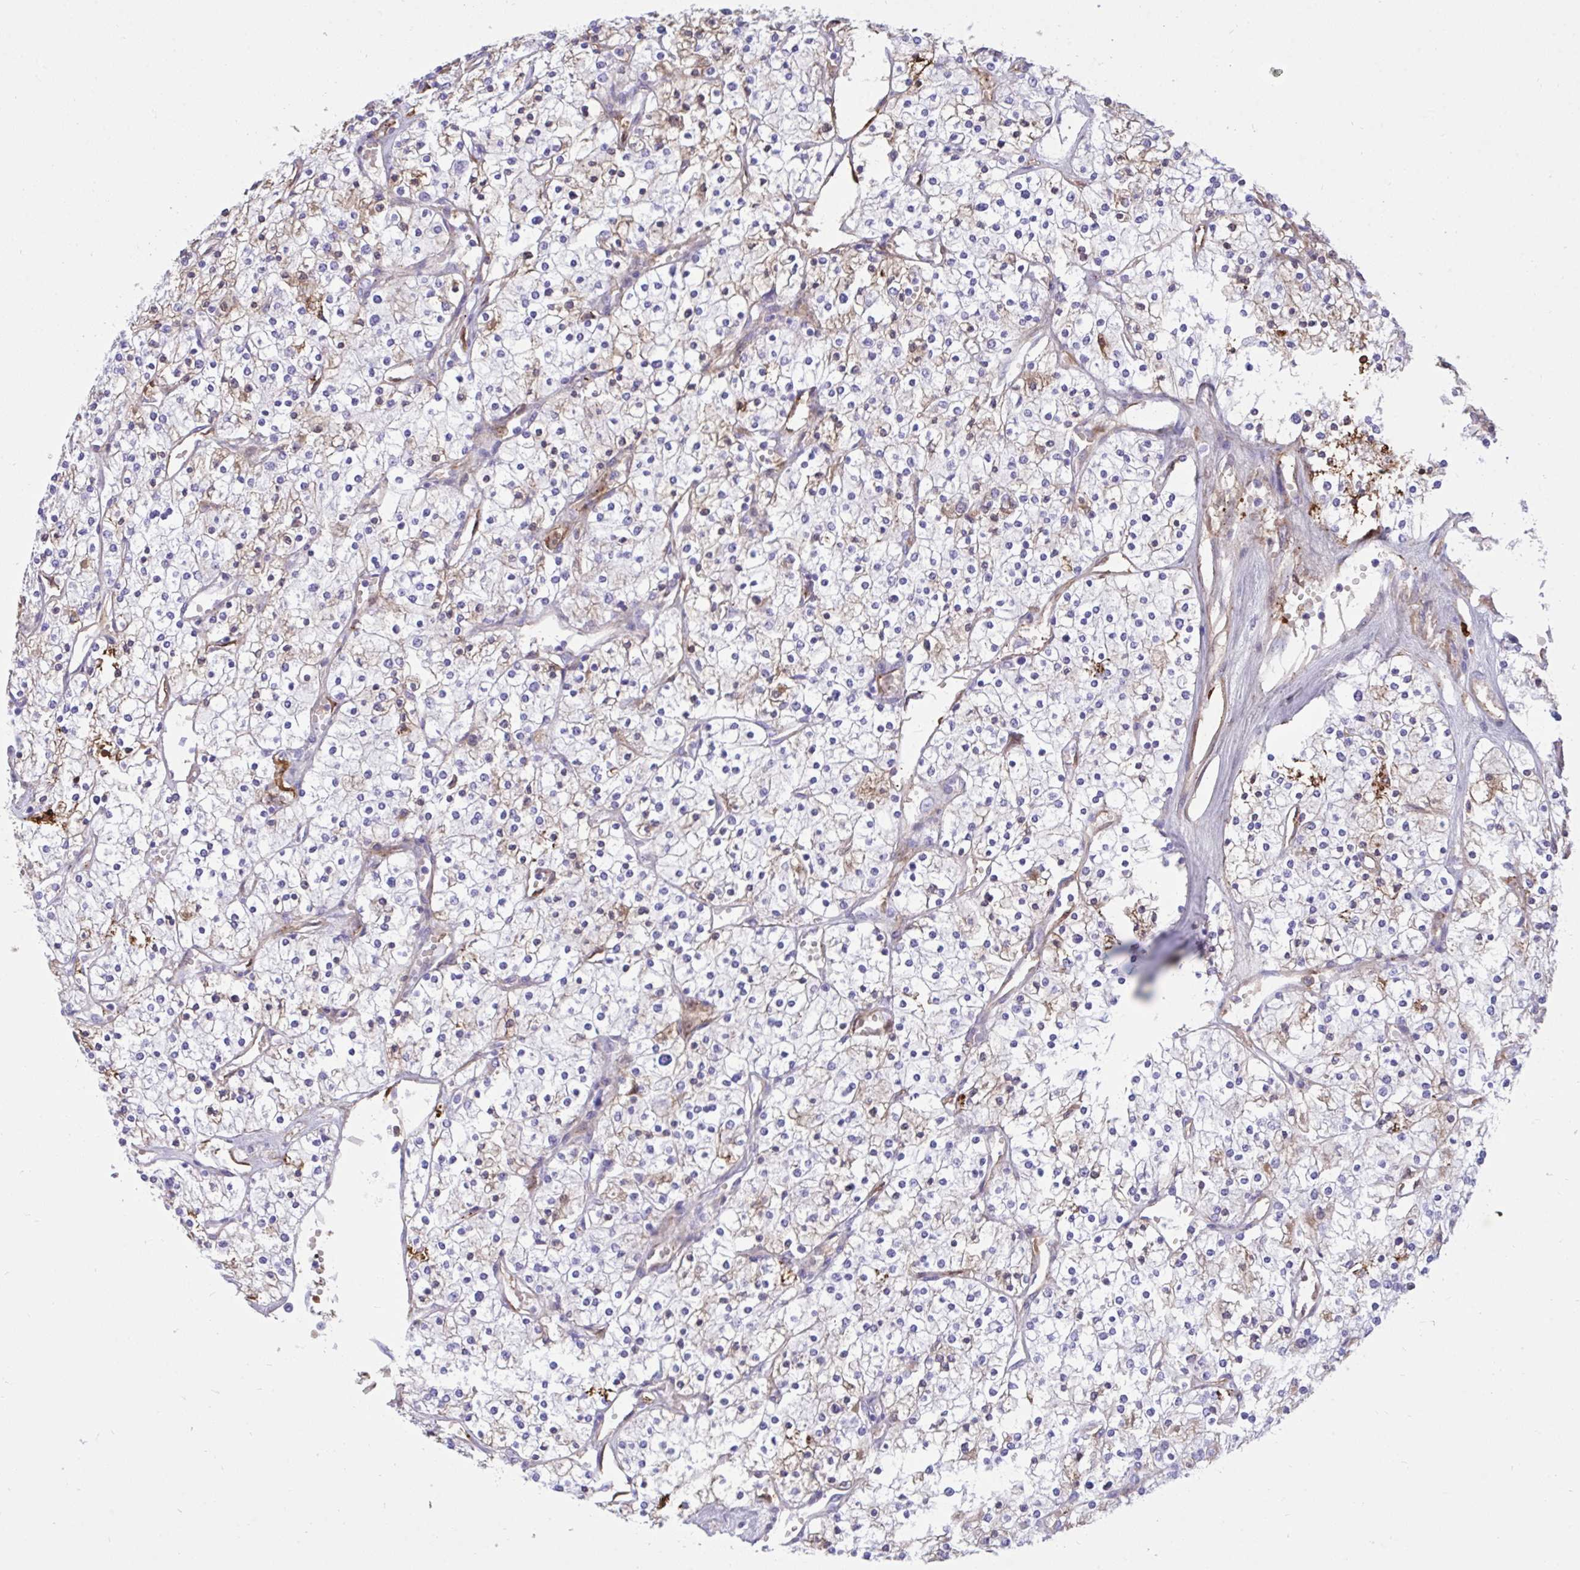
{"staining": {"intensity": "weak", "quantity": "25%-75%", "location": "cytoplasmic/membranous"}, "tissue": "renal cancer", "cell_type": "Tumor cells", "image_type": "cancer", "snomed": [{"axis": "morphology", "description": "Adenocarcinoma, NOS"}, {"axis": "topography", "description": "Kidney"}], "caption": "Protein expression analysis of renal adenocarcinoma displays weak cytoplasmic/membranous expression in about 25%-75% of tumor cells.", "gene": "F2", "patient": {"sex": "male", "age": 80}}